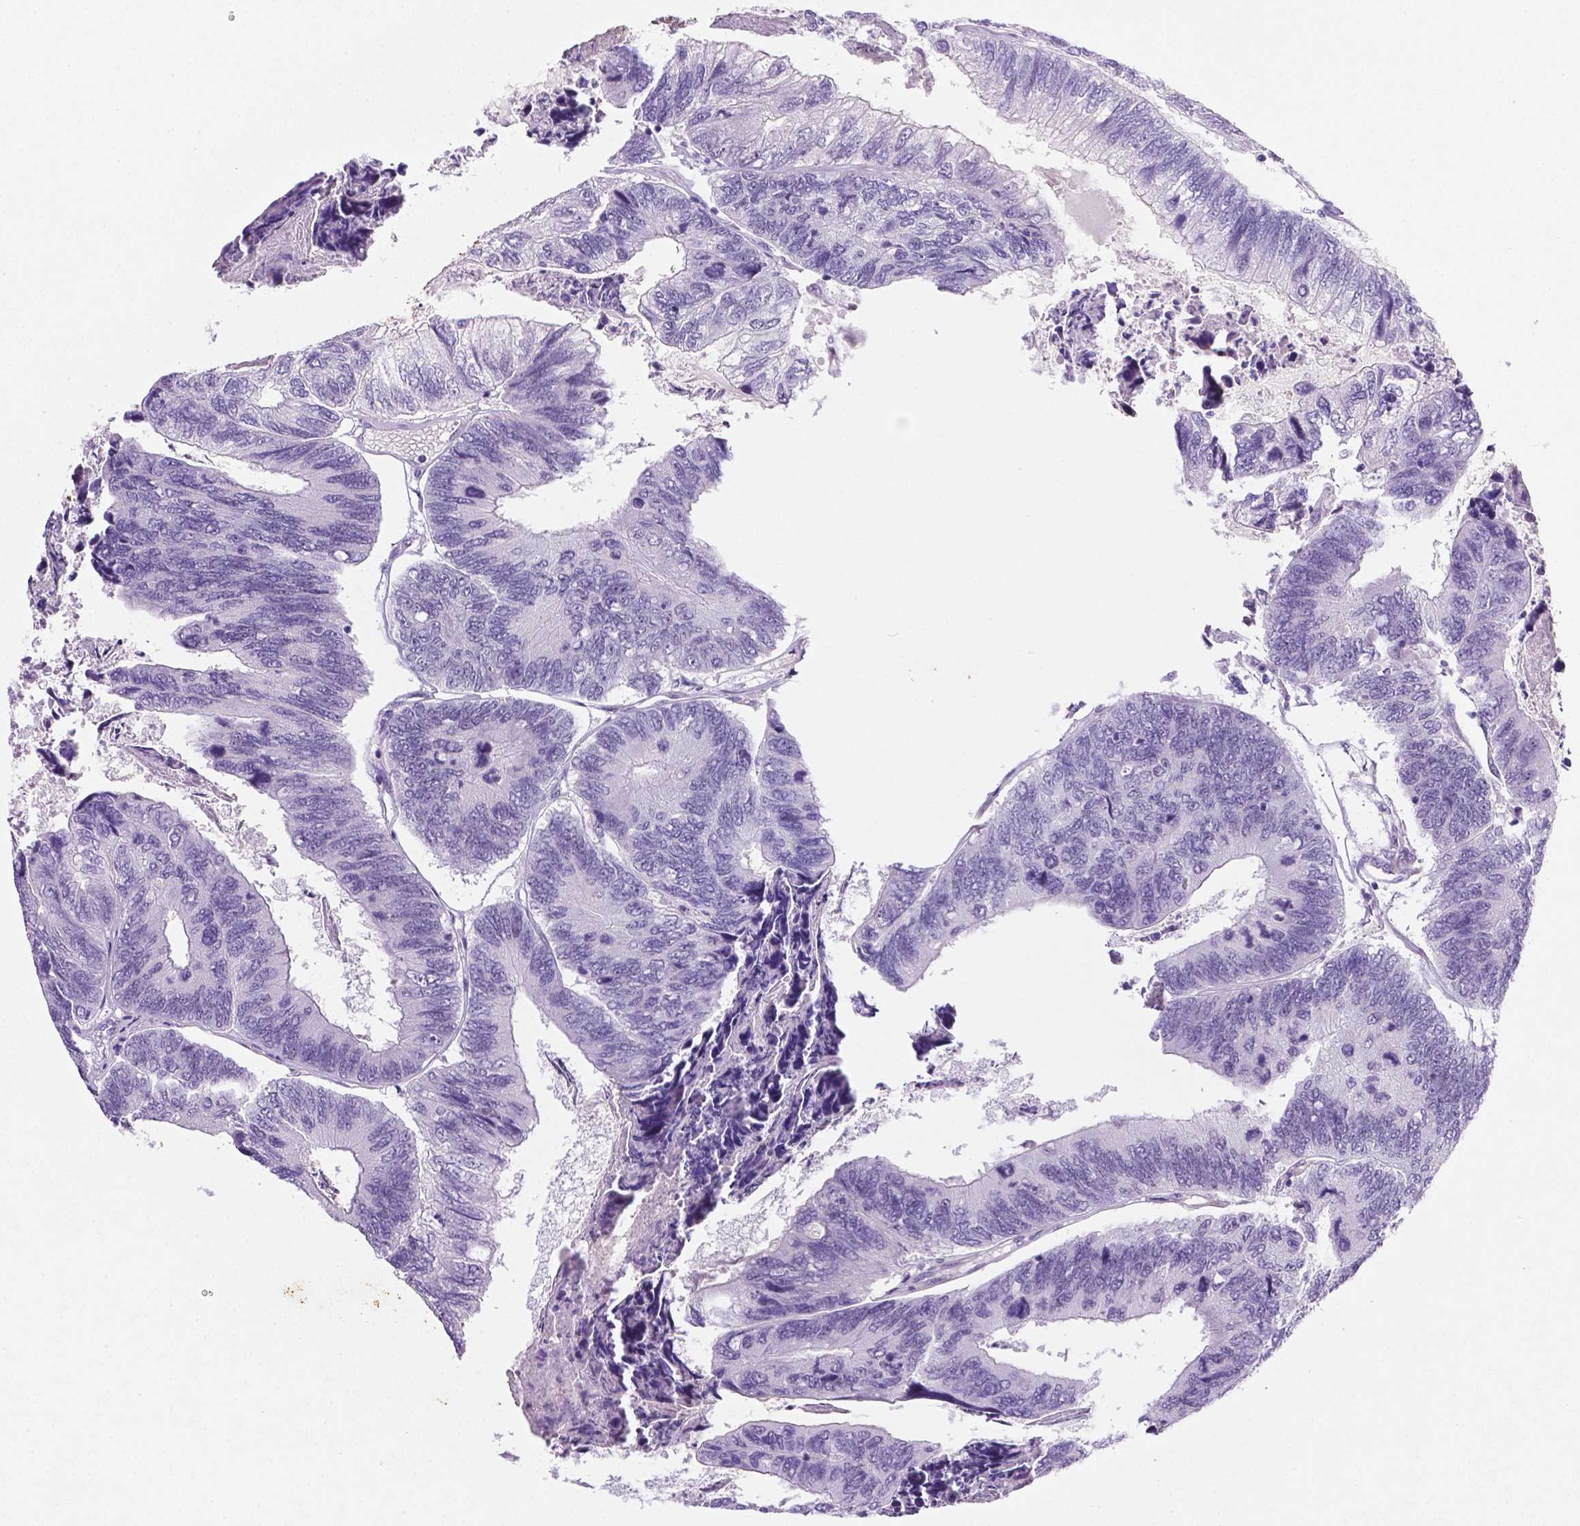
{"staining": {"intensity": "negative", "quantity": "none", "location": "none"}, "tissue": "colorectal cancer", "cell_type": "Tumor cells", "image_type": "cancer", "snomed": [{"axis": "morphology", "description": "Adenocarcinoma, NOS"}, {"axis": "topography", "description": "Colon"}], "caption": "IHC of colorectal cancer (adenocarcinoma) displays no expression in tumor cells. (Stains: DAB (3,3'-diaminobenzidine) immunohistochemistry with hematoxylin counter stain, Microscopy: brightfield microscopy at high magnification).", "gene": "C18orf21", "patient": {"sex": "female", "age": 67}}